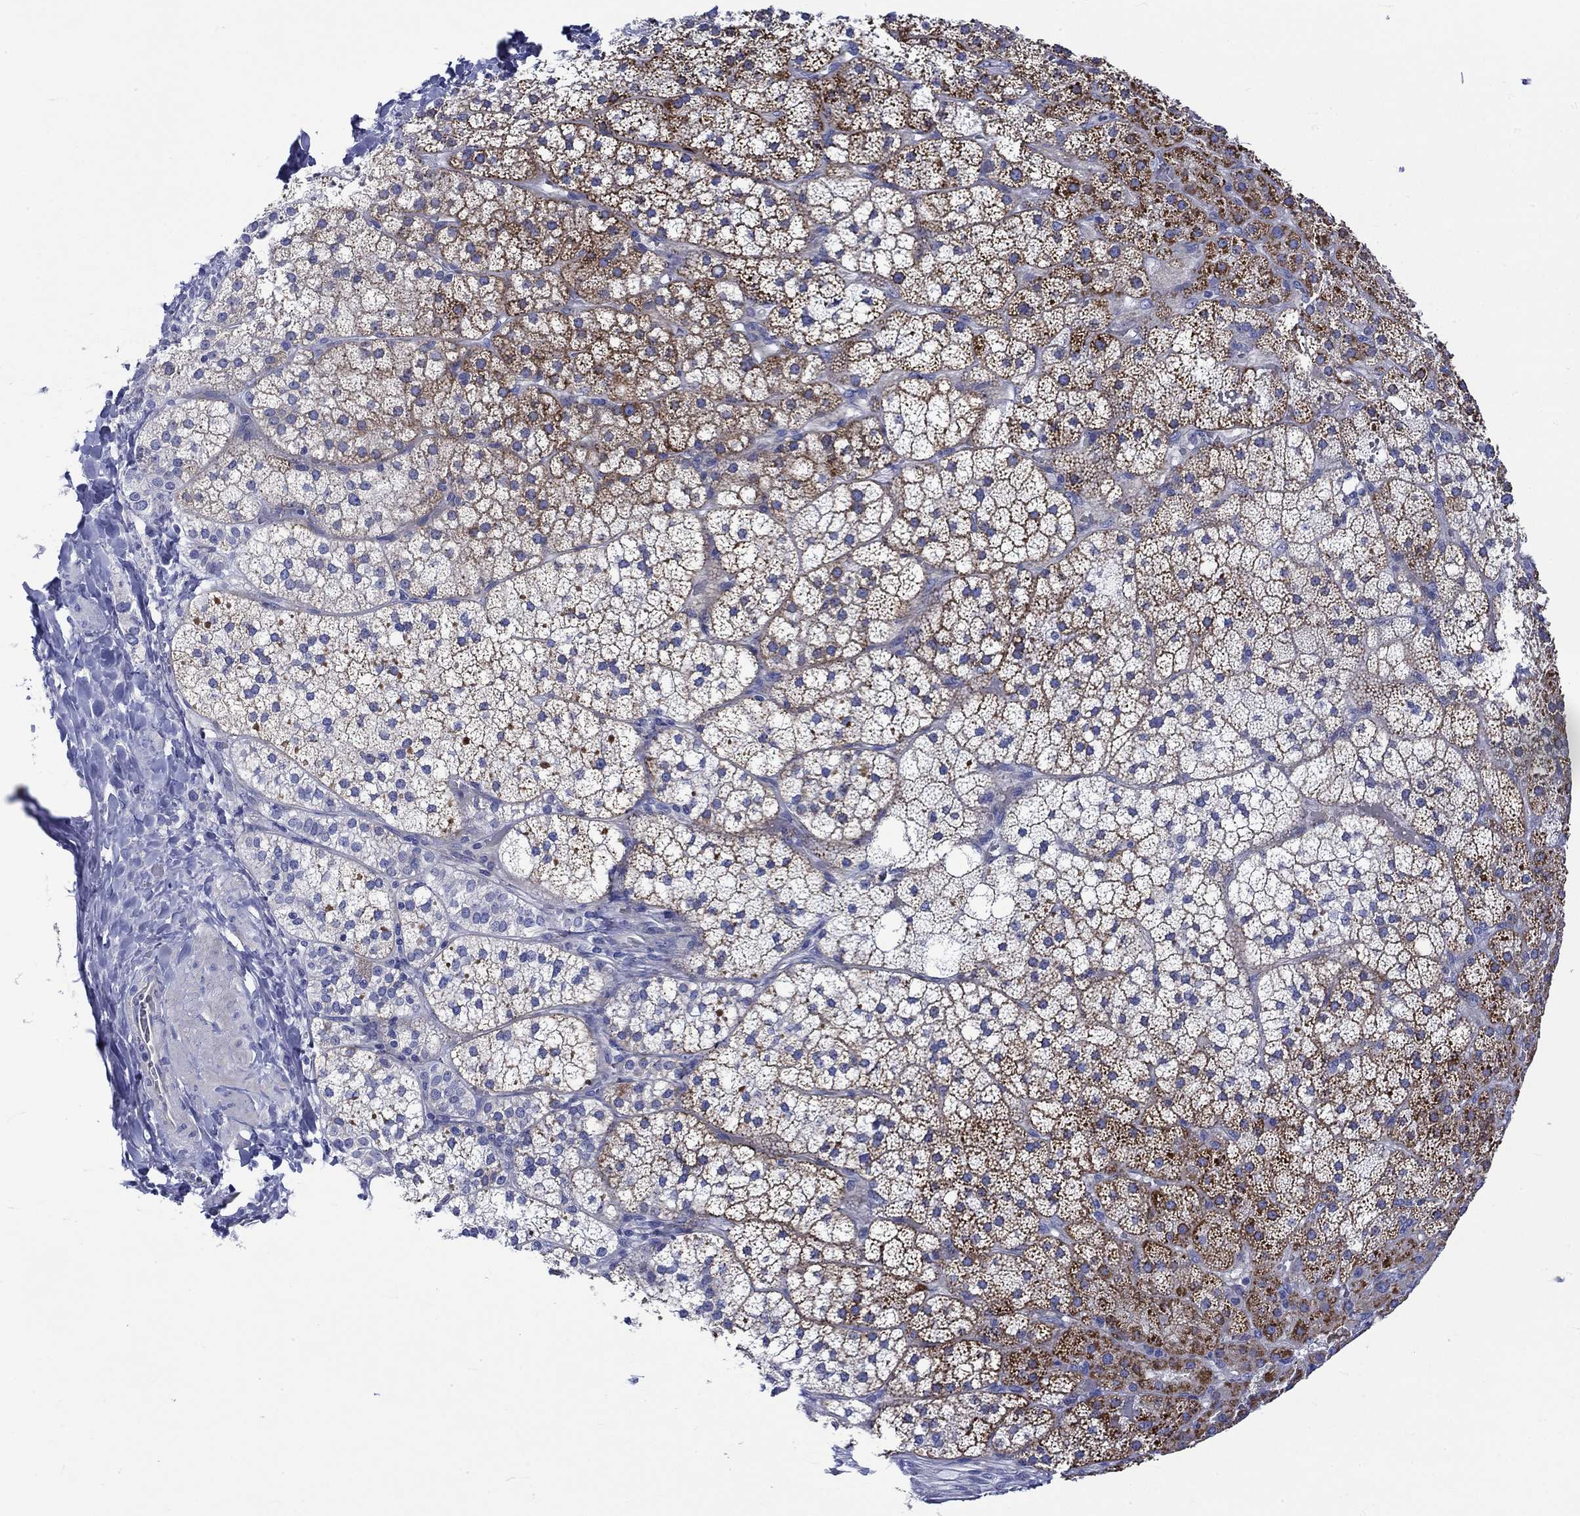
{"staining": {"intensity": "strong", "quantity": "25%-75%", "location": "cytoplasmic/membranous"}, "tissue": "adrenal gland", "cell_type": "Glandular cells", "image_type": "normal", "snomed": [{"axis": "morphology", "description": "Normal tissue, NOS"}, {"axis": "topography", "description": "Adrenal gland"}], "caption": "Immunohistochemical staining of benign human adrenal gland reveals high levels of strong cytoplasmic/membranous expression in approximately 25%-75% of glandular cells. (IHC, brightfield microscopy, high magnification).", "gene": "NRIP3", "patient": {"sex": "male", "age": 53}}